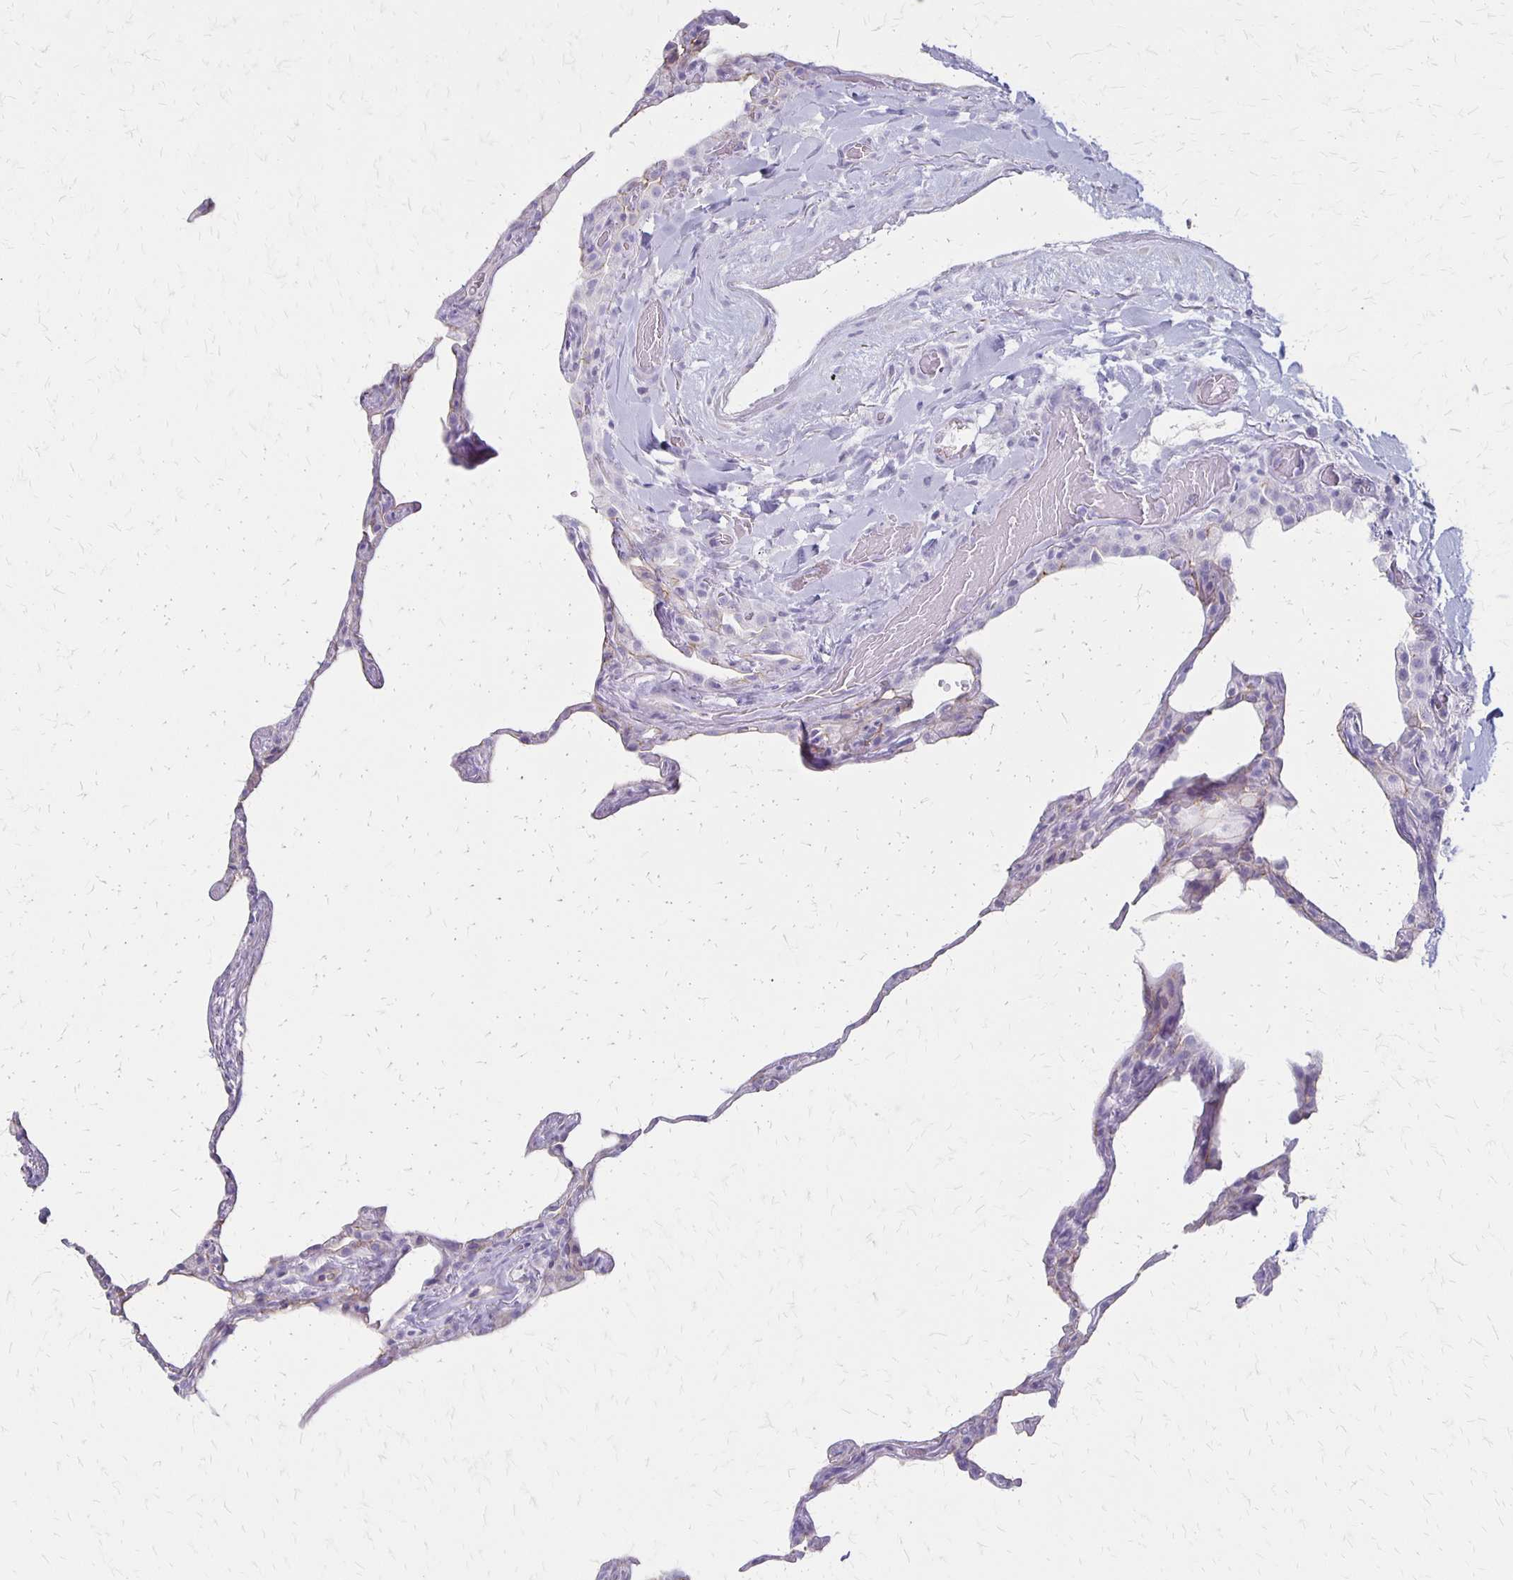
{"staining": {"intensity": "negative", "quantity": "none", "location": "none"}, "tissue": "lung", "cell_type": "Alveolar cells", "image_type": "normal", "snomed": [{"axis": "morphology", "description": "Normal tissue, NOS"}, {"axis": "topography", "description": "Lung"}], "caption": "An immunohistochemistry (IHC) photomicrograph of benign lung is shown. There is no staining in alveolar cells of lung.", "gene": "HOMER1", "patient": {"sex": "female", "age": 57}}